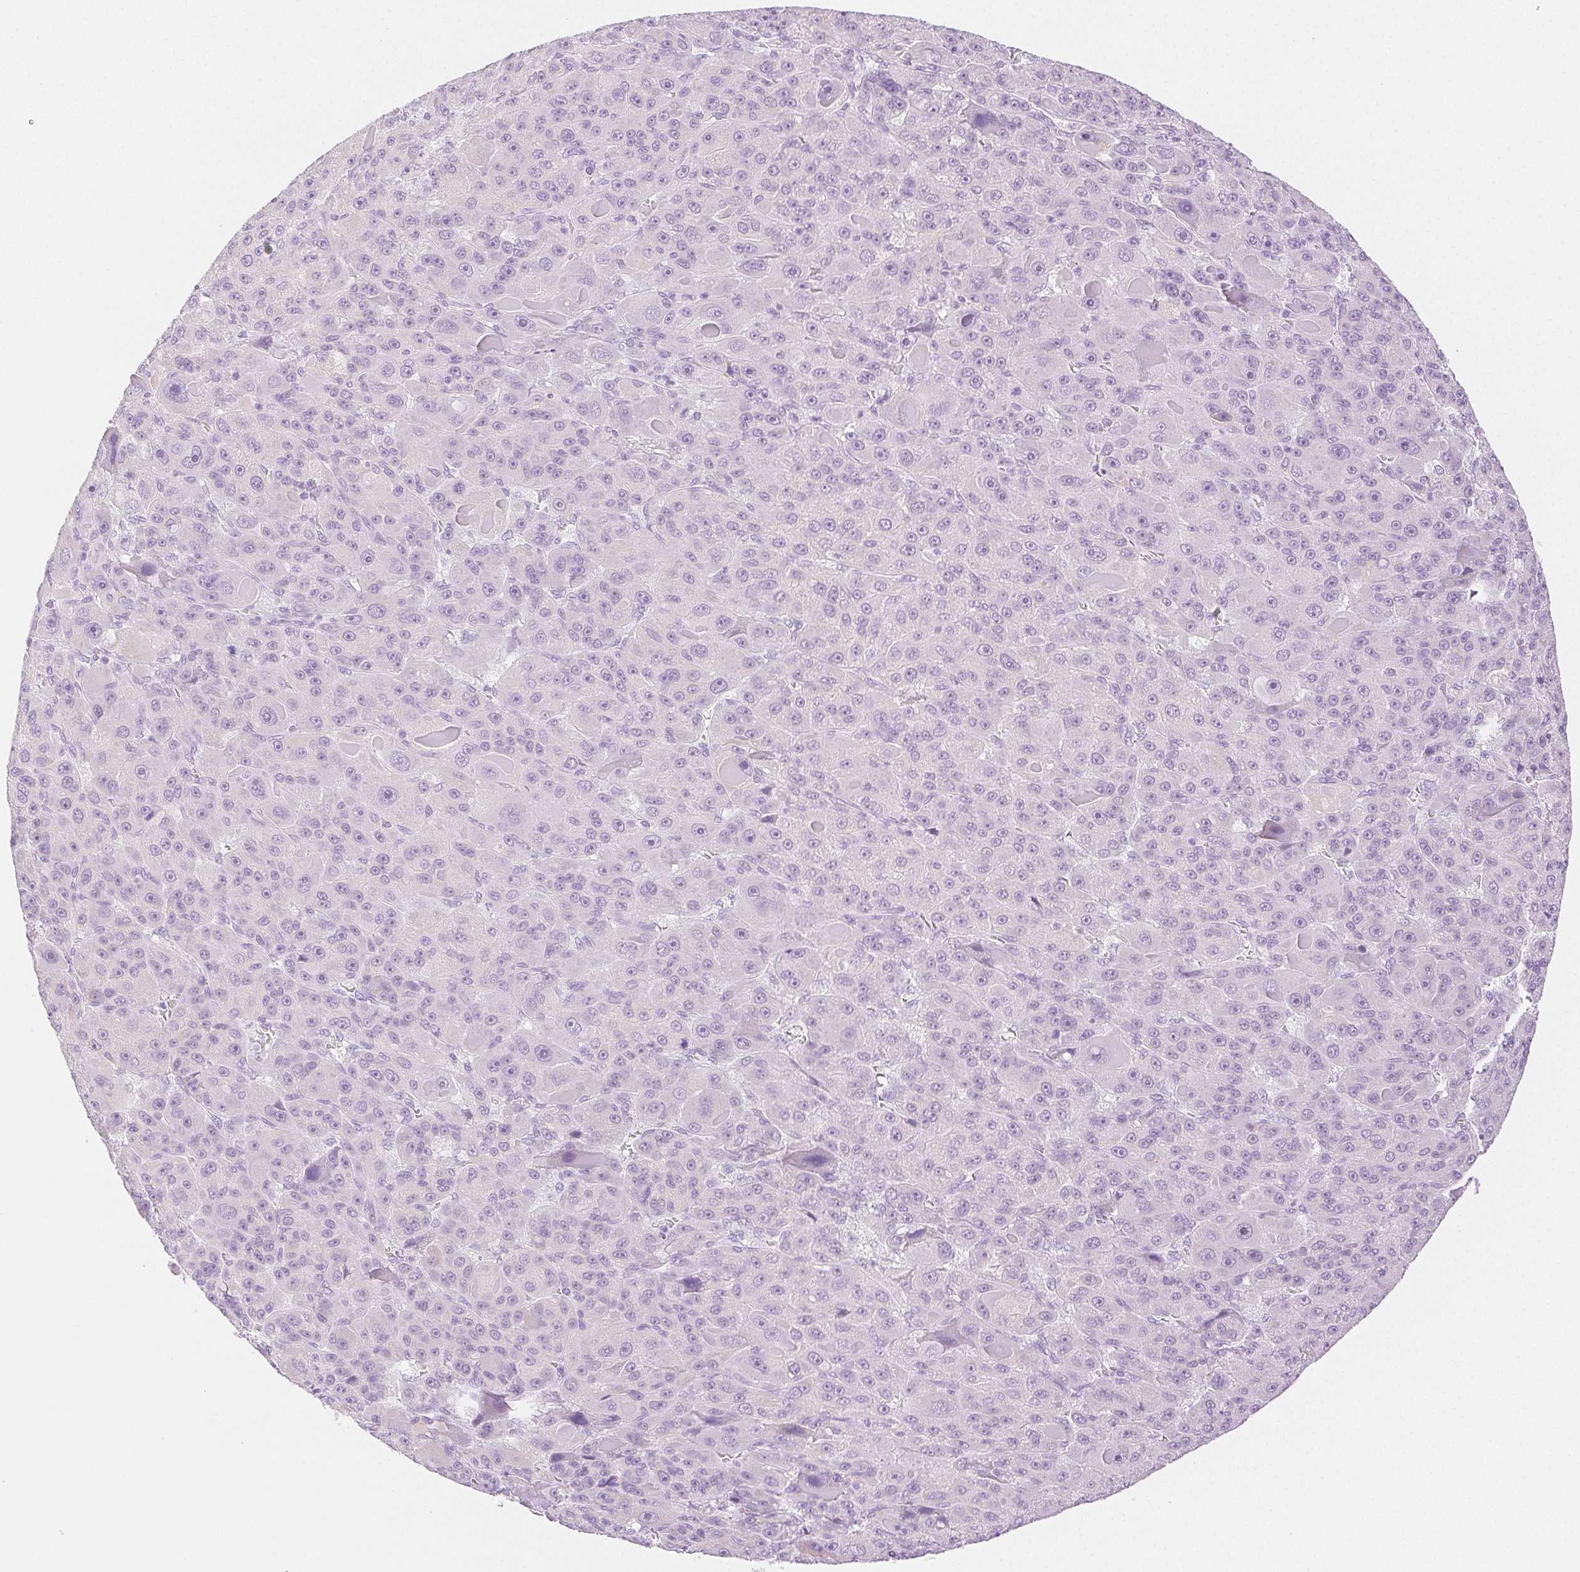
{"staining": {"intensity": "negative", "quantity": "none", "location": "none"}, "tissue": "liver cancer", "cell_type": "Tumor cells", "image_type": "cancer", "snomed": [{"axis": "morphology", "description": "Carcinoma, Hepatocellular, NOS"}, {"axis": "topography", "description": "Liver"}], "caption": "This is an IHC histopathology image of hepatocellular carcinoma (liver). There is no positivity in tumor cells.", "gene": "SPACA4", "patient": {"sex": "male", "age": 76}}